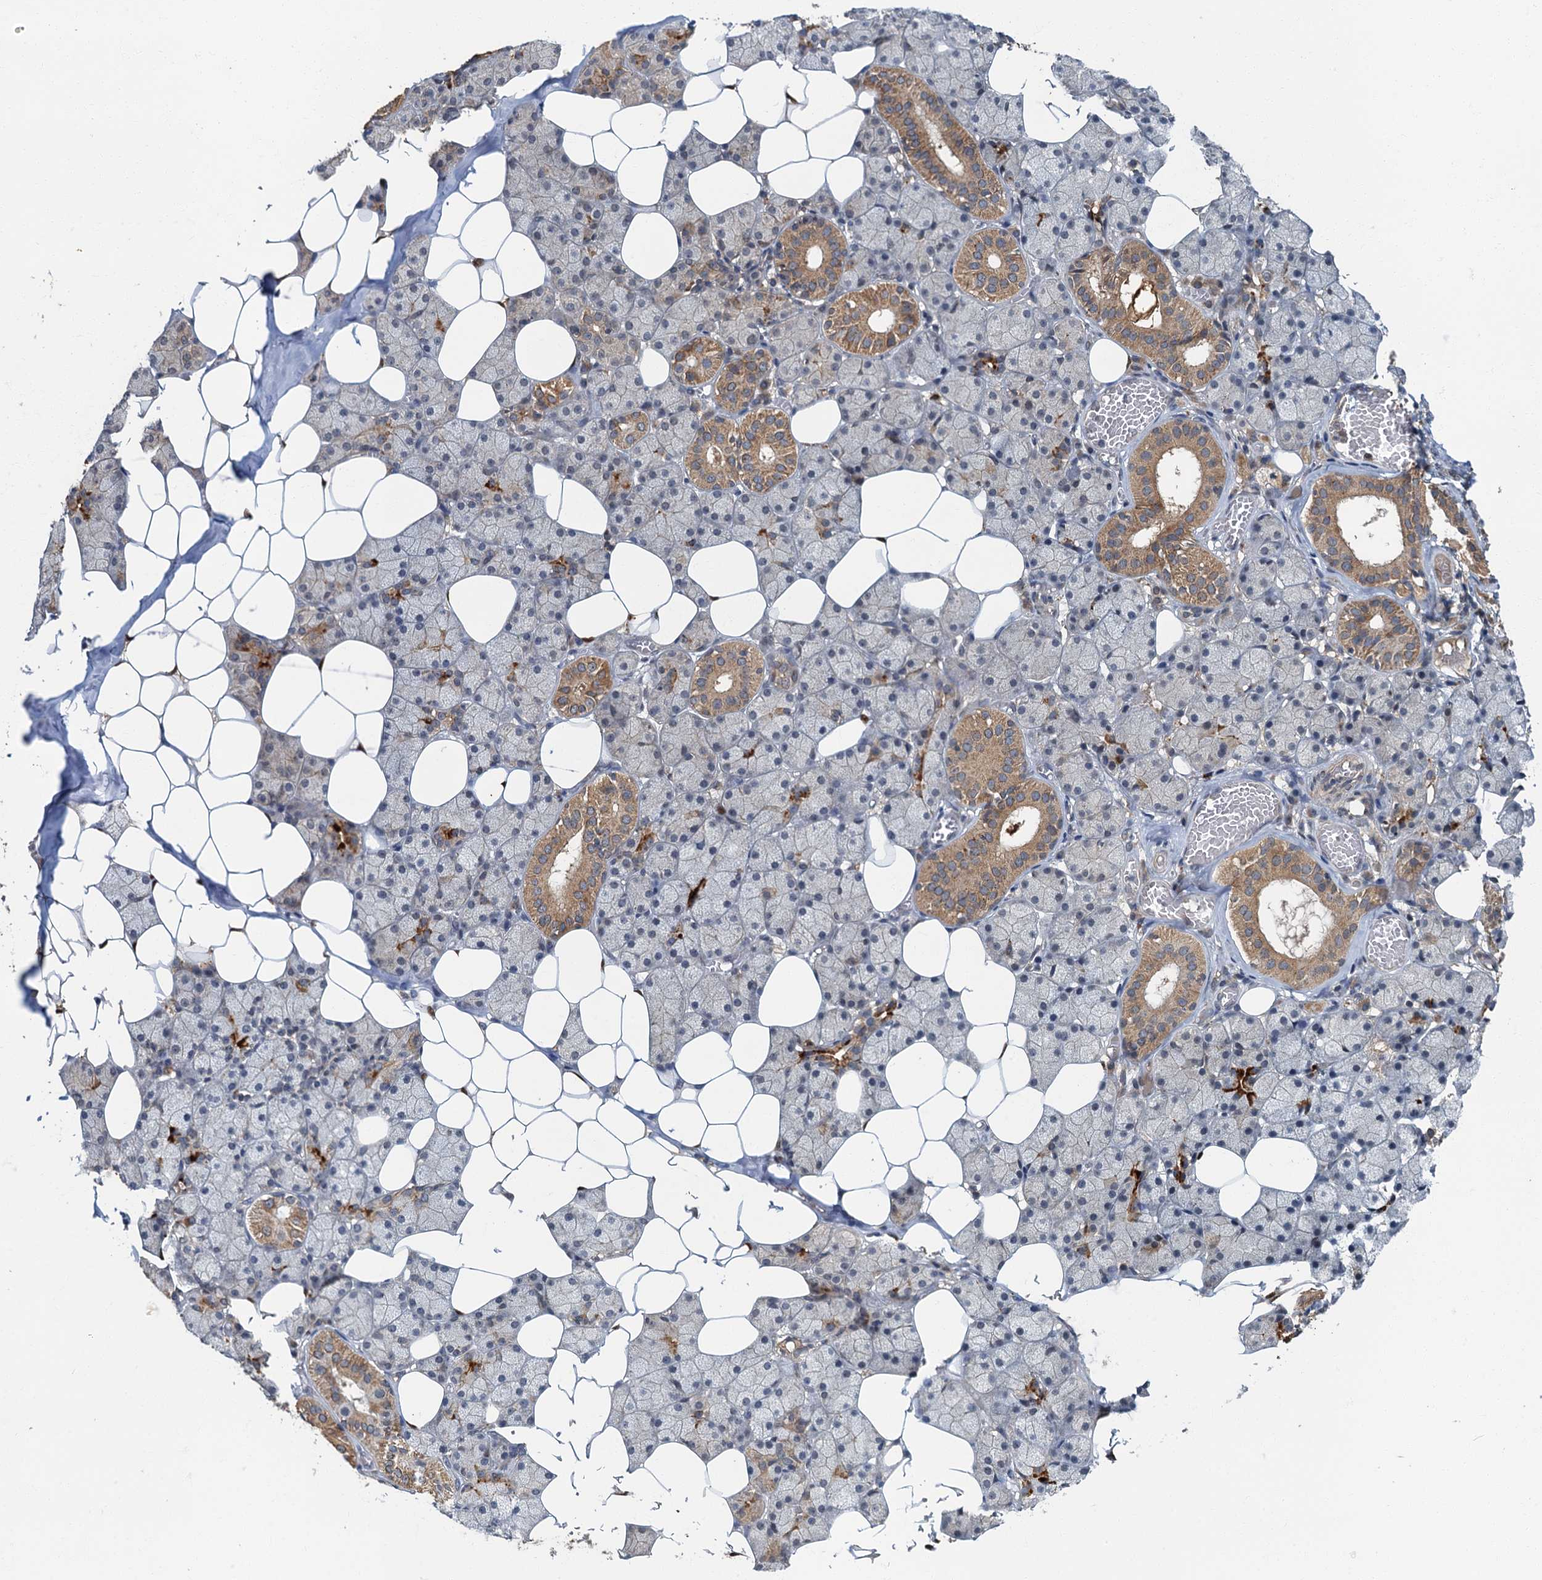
{"staining": {"intensity": "moderate", "quantity": "25%-75%", "location": "cytoplasmic/membranous"}, "tissue": "salivary gland", "cell_type": "Glandular cells", "image_type": "normal", "snomed": [{"axis": "morphology", "description": "Normal tissue, NOS"}, {"axis": "topography", "description": "Salivary gland"}], "caption": "Protein staining reveals moderate cytoplasmic/membranous staining in about 25%-75% of glandular cells in normal salivary gland. (DAB (3,3'-diaminobenzidine) IHC, brown staining for protein, blue staining for nuclei).", "gene": "WDCP", "patient": {"sex": "female", "age": 33}}